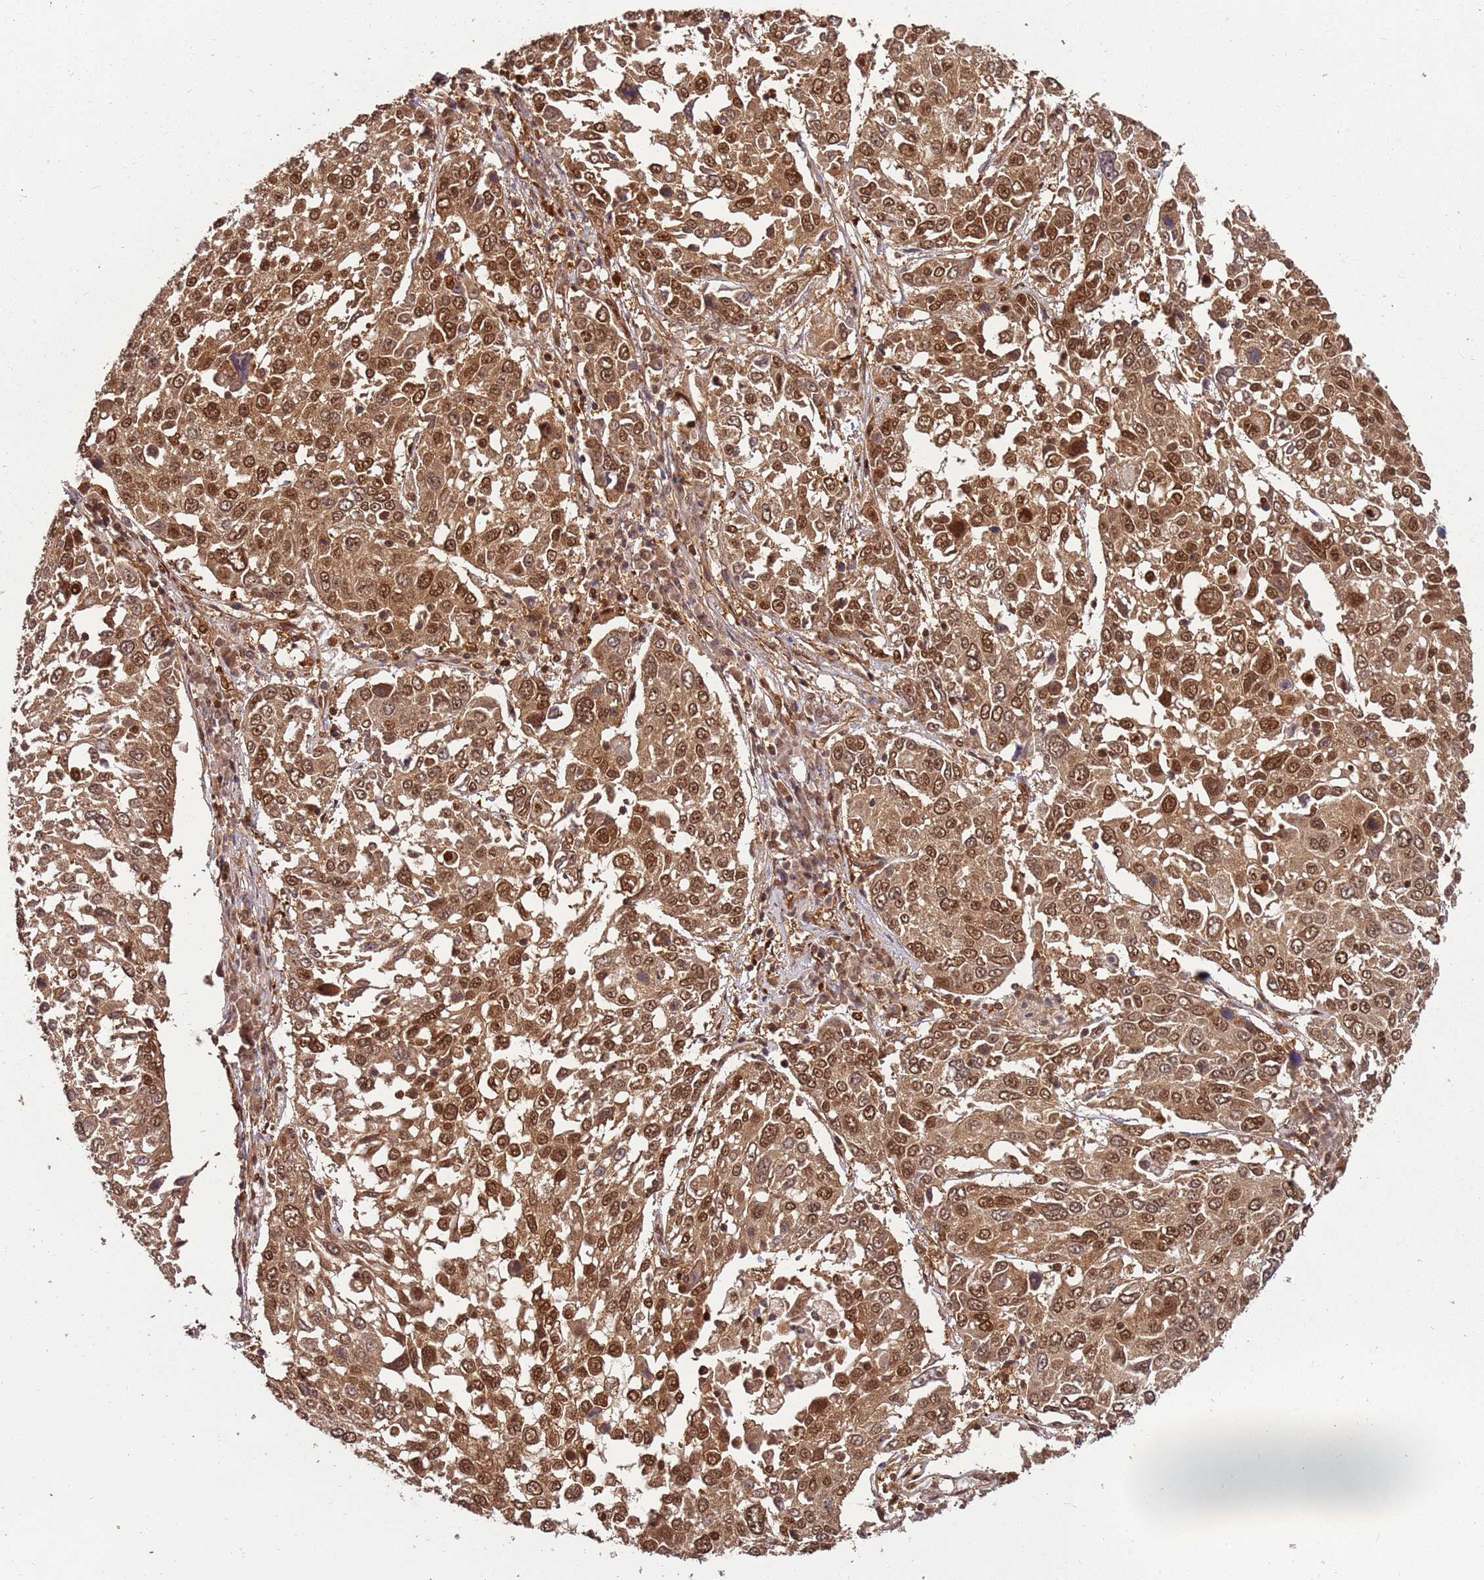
{"staining": {"intensity": "moderate", "quantity": ">75%", "location": "cytoplasmic/membranous,nuclear"}, "tissue": "lung cancer", "cell_type": "Tumor cells", "image_type": "cancer", "snomed": [{"axis": "morphology", "description": "Squamous cell carcinoma, NOS"}, {"axis": "topography", "description": "Lung"}], "caption": "Lung cancer was stained to show a protein in brown. There is medium levels of moderate cytoplasmic/membranous and nuclear staining in about >75% of tumor cells. (IHC, brightfield microscopy, high magnification).", "gene": "PGLS", "patient": {"sex": "male", "age": 65}}